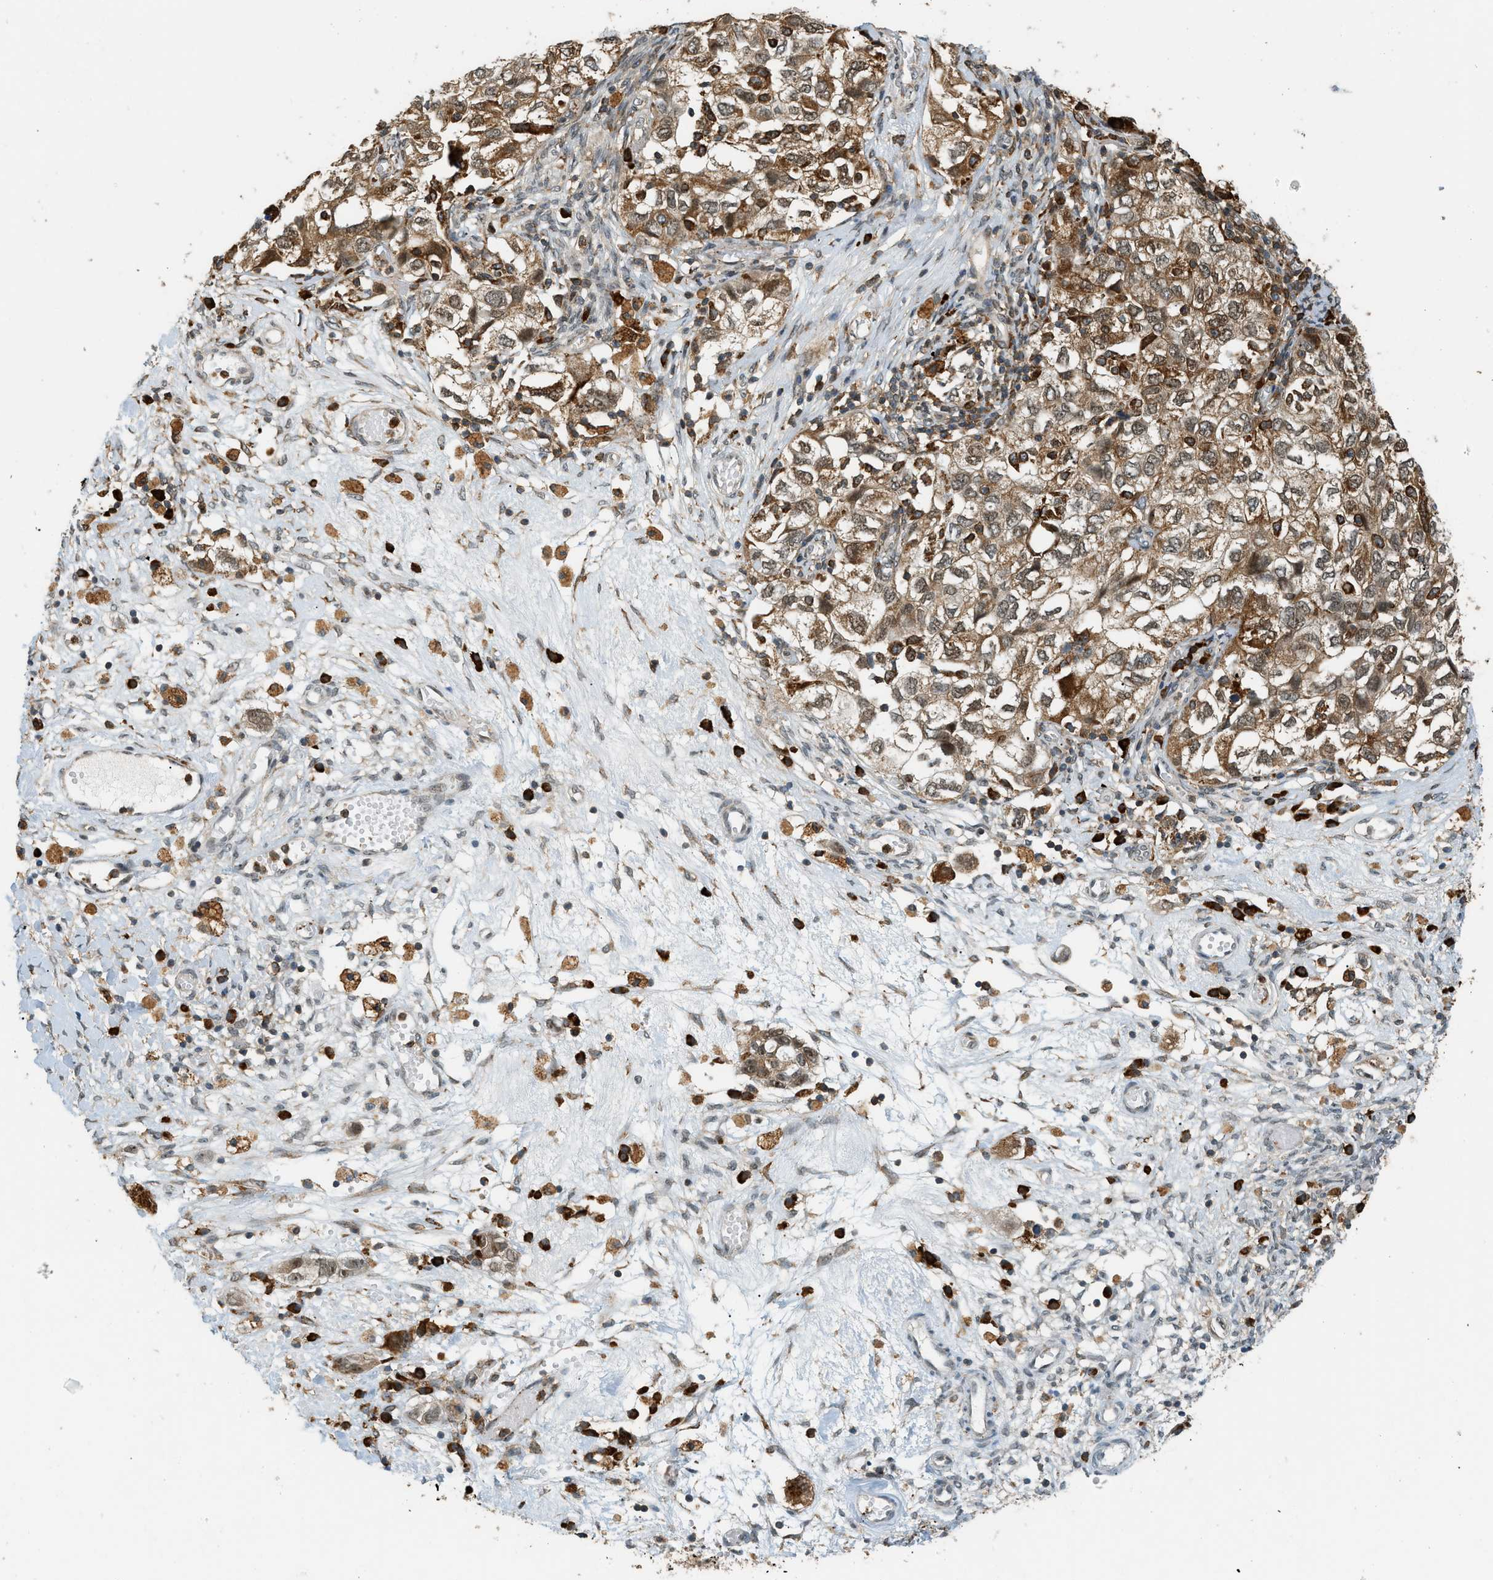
{"staining": {"intensity": "strong", "quantity": ">75%", "location": "cytoplasmic/membranous"}, "tissue": "ovarian cancer", "cell_type": "Tumor cells", "image_type": "cancer", "snomed": [{"axis": "morphology", "description": "Carcinoma, NOS"}, {"axis": "morphology", "description": "Cystadenocarcinoma, serous, NOS"}, {"axis": "topography", "description": "Ovary"}], "caption": "Protein expression analysis of ovarian cancer (carcinoma) exhibits strong cytoplasmic/membranous positivity in approximately >75% of tumor cells.", "gene": "SEMA4D", "patient": {"sex": "female", "age": 69}}